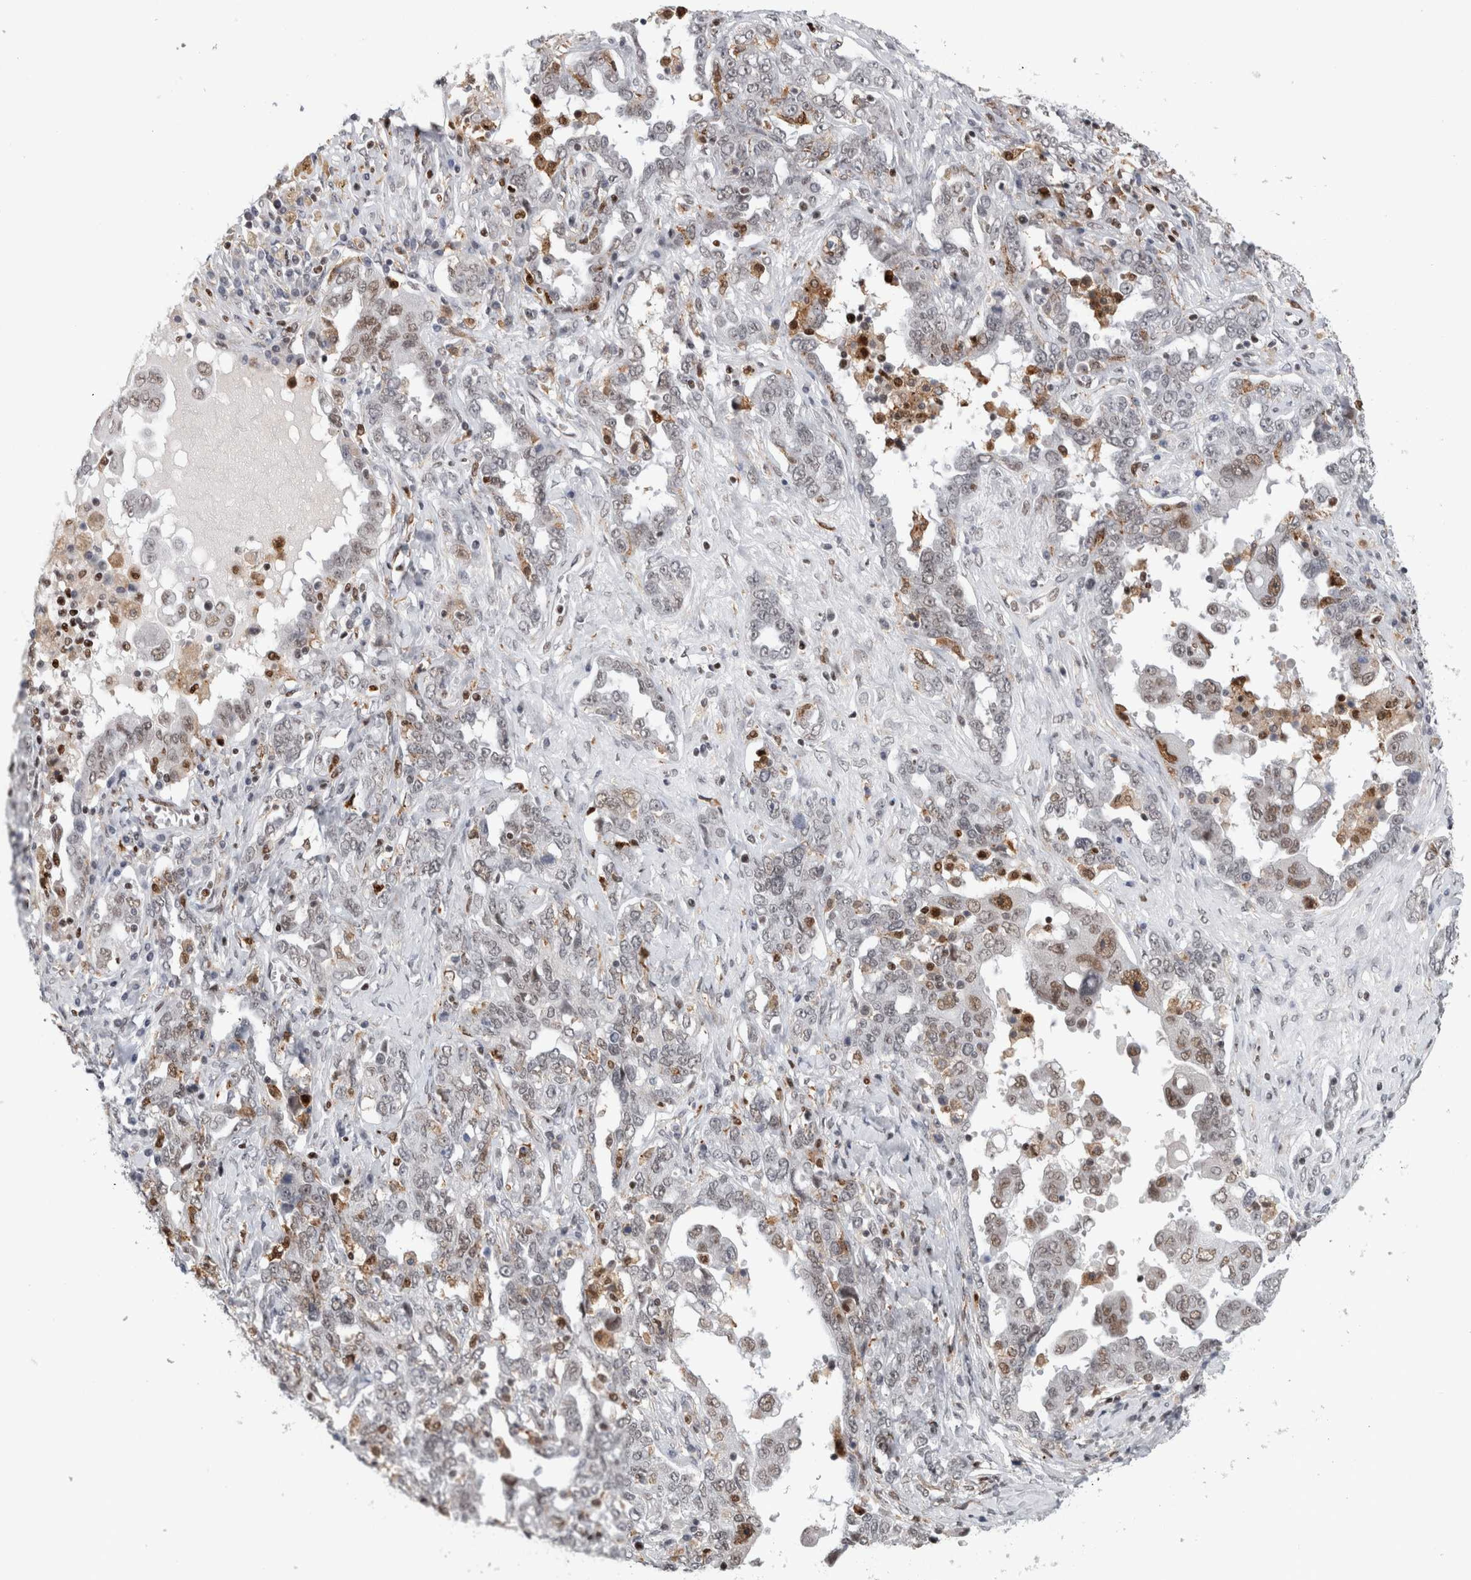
{"staining": {"intensity": "weak", "quantity": "25%-75%", "location": "nuclear"}, "tissue": "ovarian cancer", "cell_type": "Tumor cells", "image_type": "cancer", "snomed": [{"axis": "morphology", "description": "Carcinoma, endometroid"}, {"axis": "topography", "description": "Ovary"}], "caption": "Human ovarian cancer stained with a protein marker reveals weak staining in tumor cells.", "gene": "SRARP", "patient": {"sex": "female", "age": 62}}